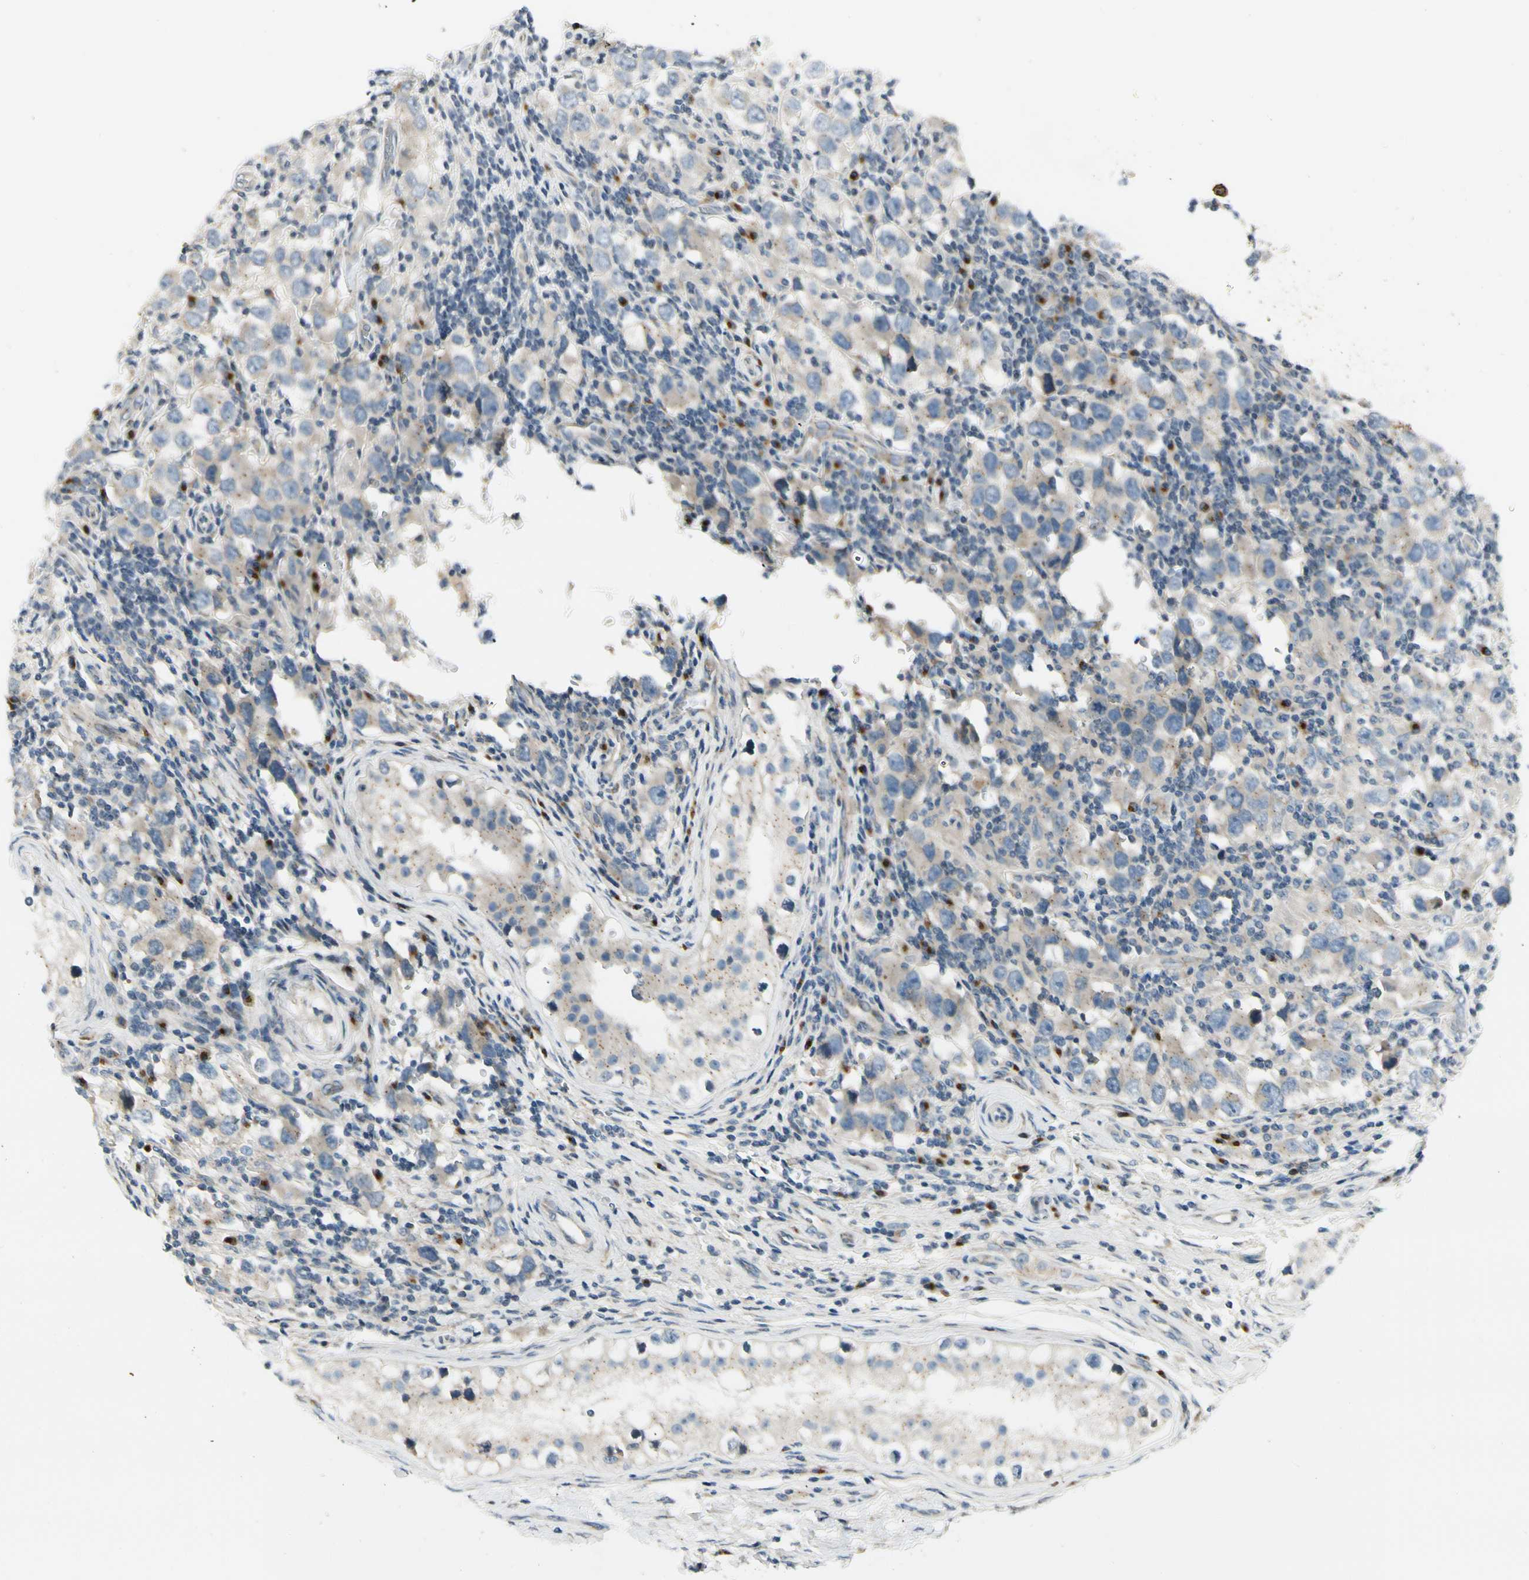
{"staining": {"intensity": "weak", "quantity": ">75%", "location": "cytoplasmic/membranous"}, "tissue": "testis cancer", "cell_type": "Tumor cells", "image_type": "cancer", "snomed": [{"axis": "morphology", "description": "Carcinoma, Embryonal, NOS"}, {"axis": "topography", "description": "Testis"}], "caption": "Testis cancer stained with a brown dye displays weak cytoplasmic/membranous positive positivity in approximately >75% of tumor cells.", "gene": "MANSC1", "patient": {"sex": "male", "age": 21}}